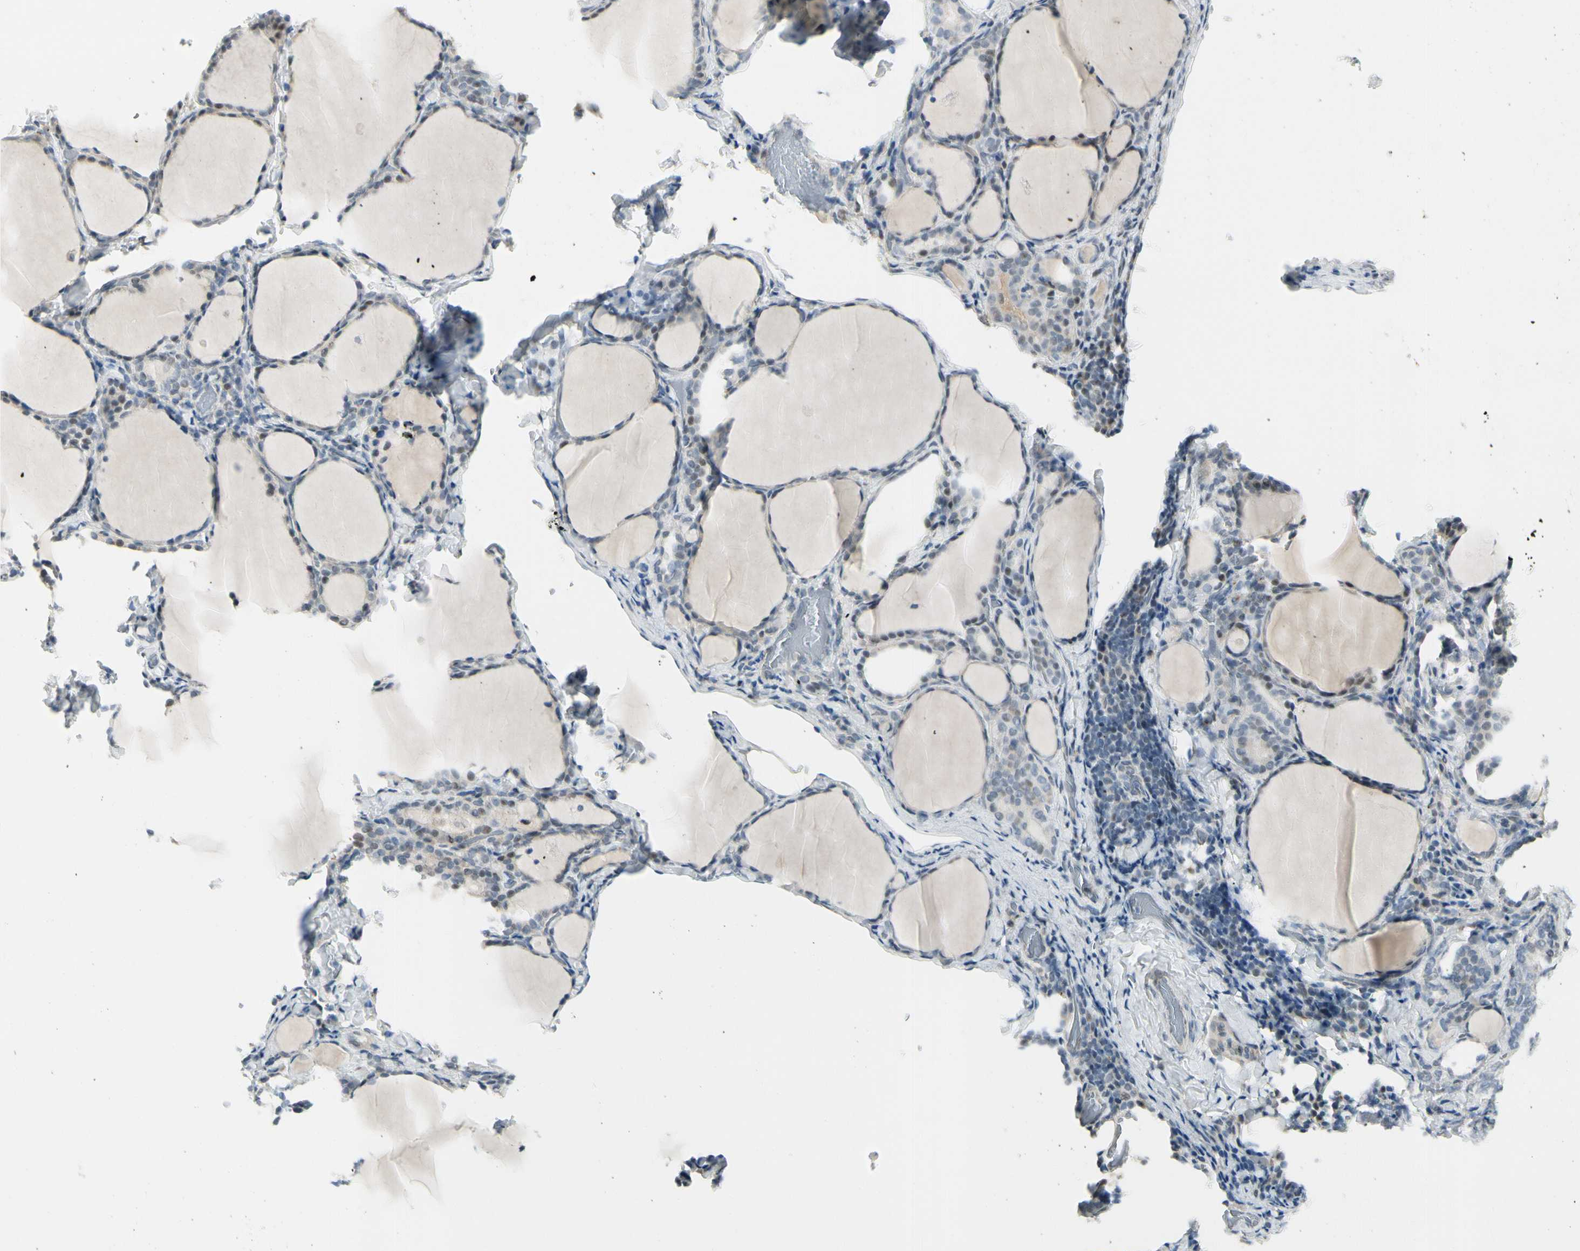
{"staining": {"intensity": "negative", "quantity": "none", "location": "none"}, "tissue": "thyroid gland", "cell_type": "Glandular cells", "image_type": "normal", "snomed": [{"axis": "morphology", "description": "Normal tissue, NOS"}, {"axis": "morphology", "description": "Papillary adenocarcinoma, NOS"}, {"axis": "topography", "description": "Thyroid gland"}], "caption": "High power microscopy image of an immunohistochemistry (IHC) micrograph of normal thyroid gland, revealing no significant staining in glandular cells.", "gene": "B4GALNT1", "patient": {"sex": "female", "age": 30}}